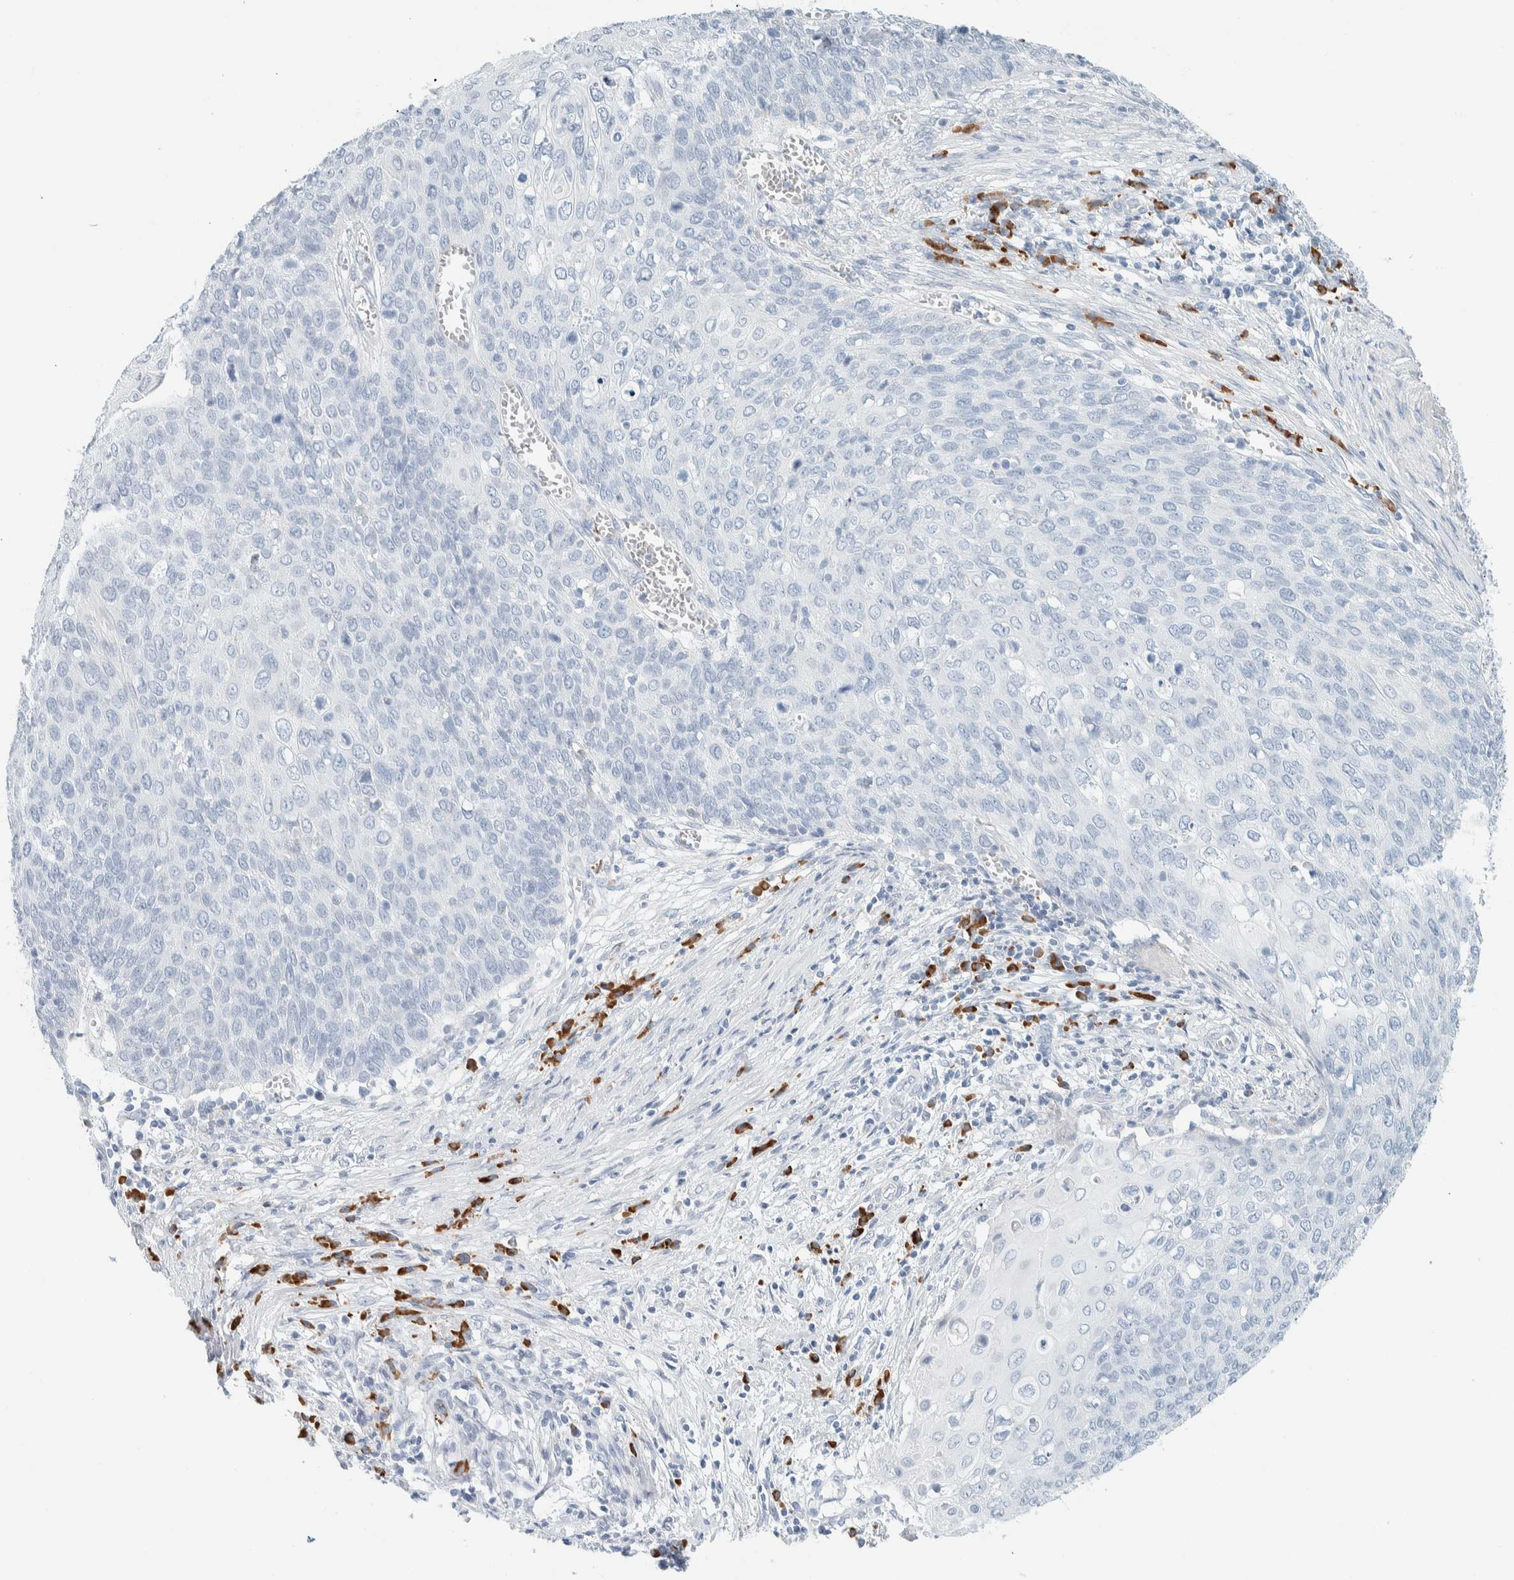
{"staining": {"intensity": "negative", "quantity": "none", "location": "none"}, "tissue": "cervical cancer", "cell_type": "Tumor cells", "image_type": "cancer", "snomed": [{"axis": "morphology", "description": "Squamous cell carcinoma, NOS"}, {"axis": "topography", "description": "Cervix"}], "caption": "High magnification brightfield microscopy of cervical cancer stained with DAB (brown) and counterstained with hematoxylin (blue): tumor cells show no significant staining.", "gene": "ARHGAP27", "patient": {"sex": "female", "age": 39}}